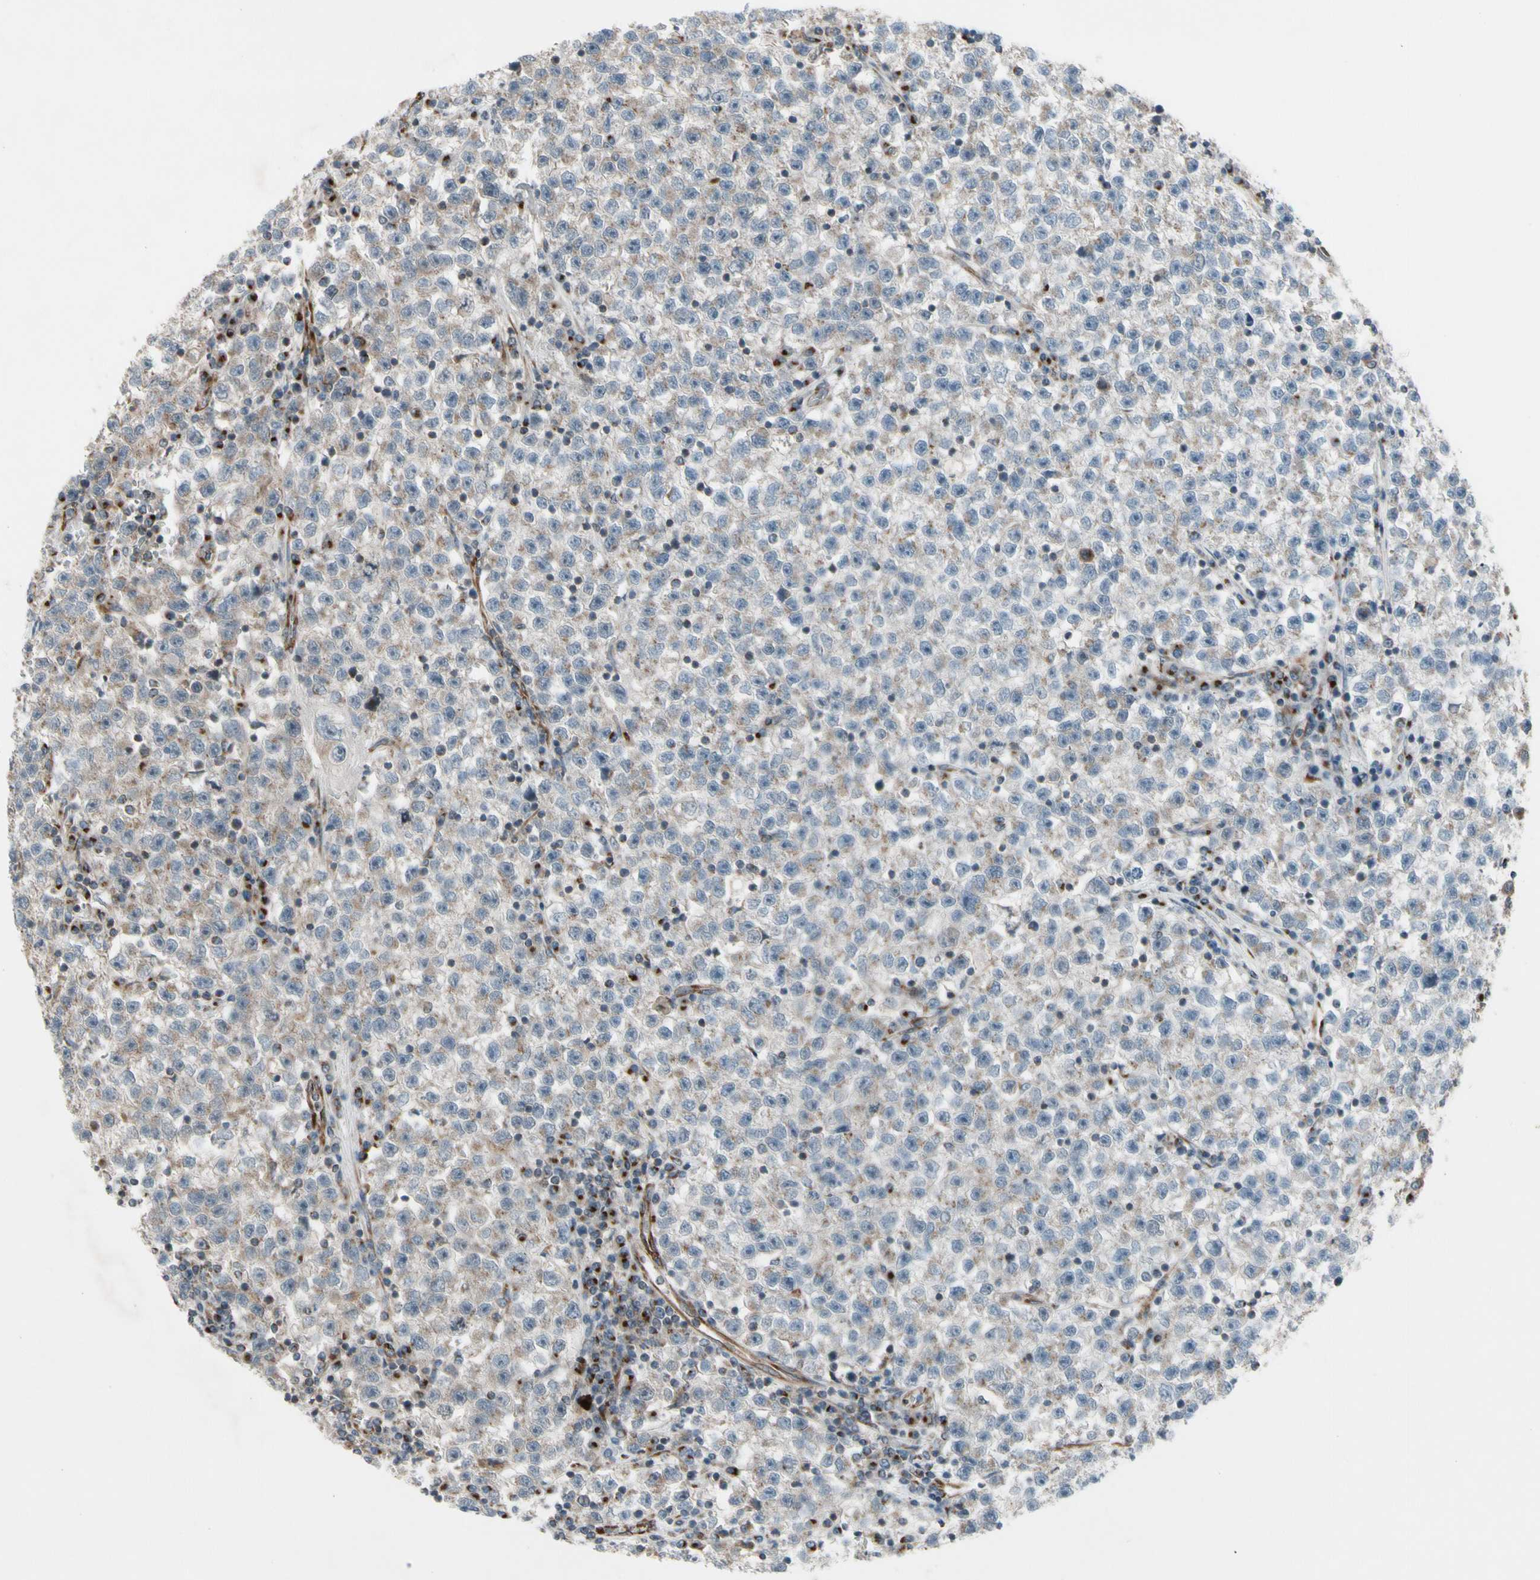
{"staining": {"intensity": "weak", "quantity": "25%-75%", "location": "cytoplasmic/membranous"}, "tissue": "testis cancer", "cell_type": "Tumor cells", "image_type": "cancer", "snomed": [{"axis": "morphology", "description": "Seminoma, NOS"}, {"axis": "topography", "description": "Testis"}], "caption": "Testis cancer (seminoma) was stained to show a protein in brown. There is low levels of weak cytoplasmic/membranous expression in approximately 25%-75% of tumor cells.", "gene": "SLC39A9", "patient": {"sex": "male", "age": 22}}